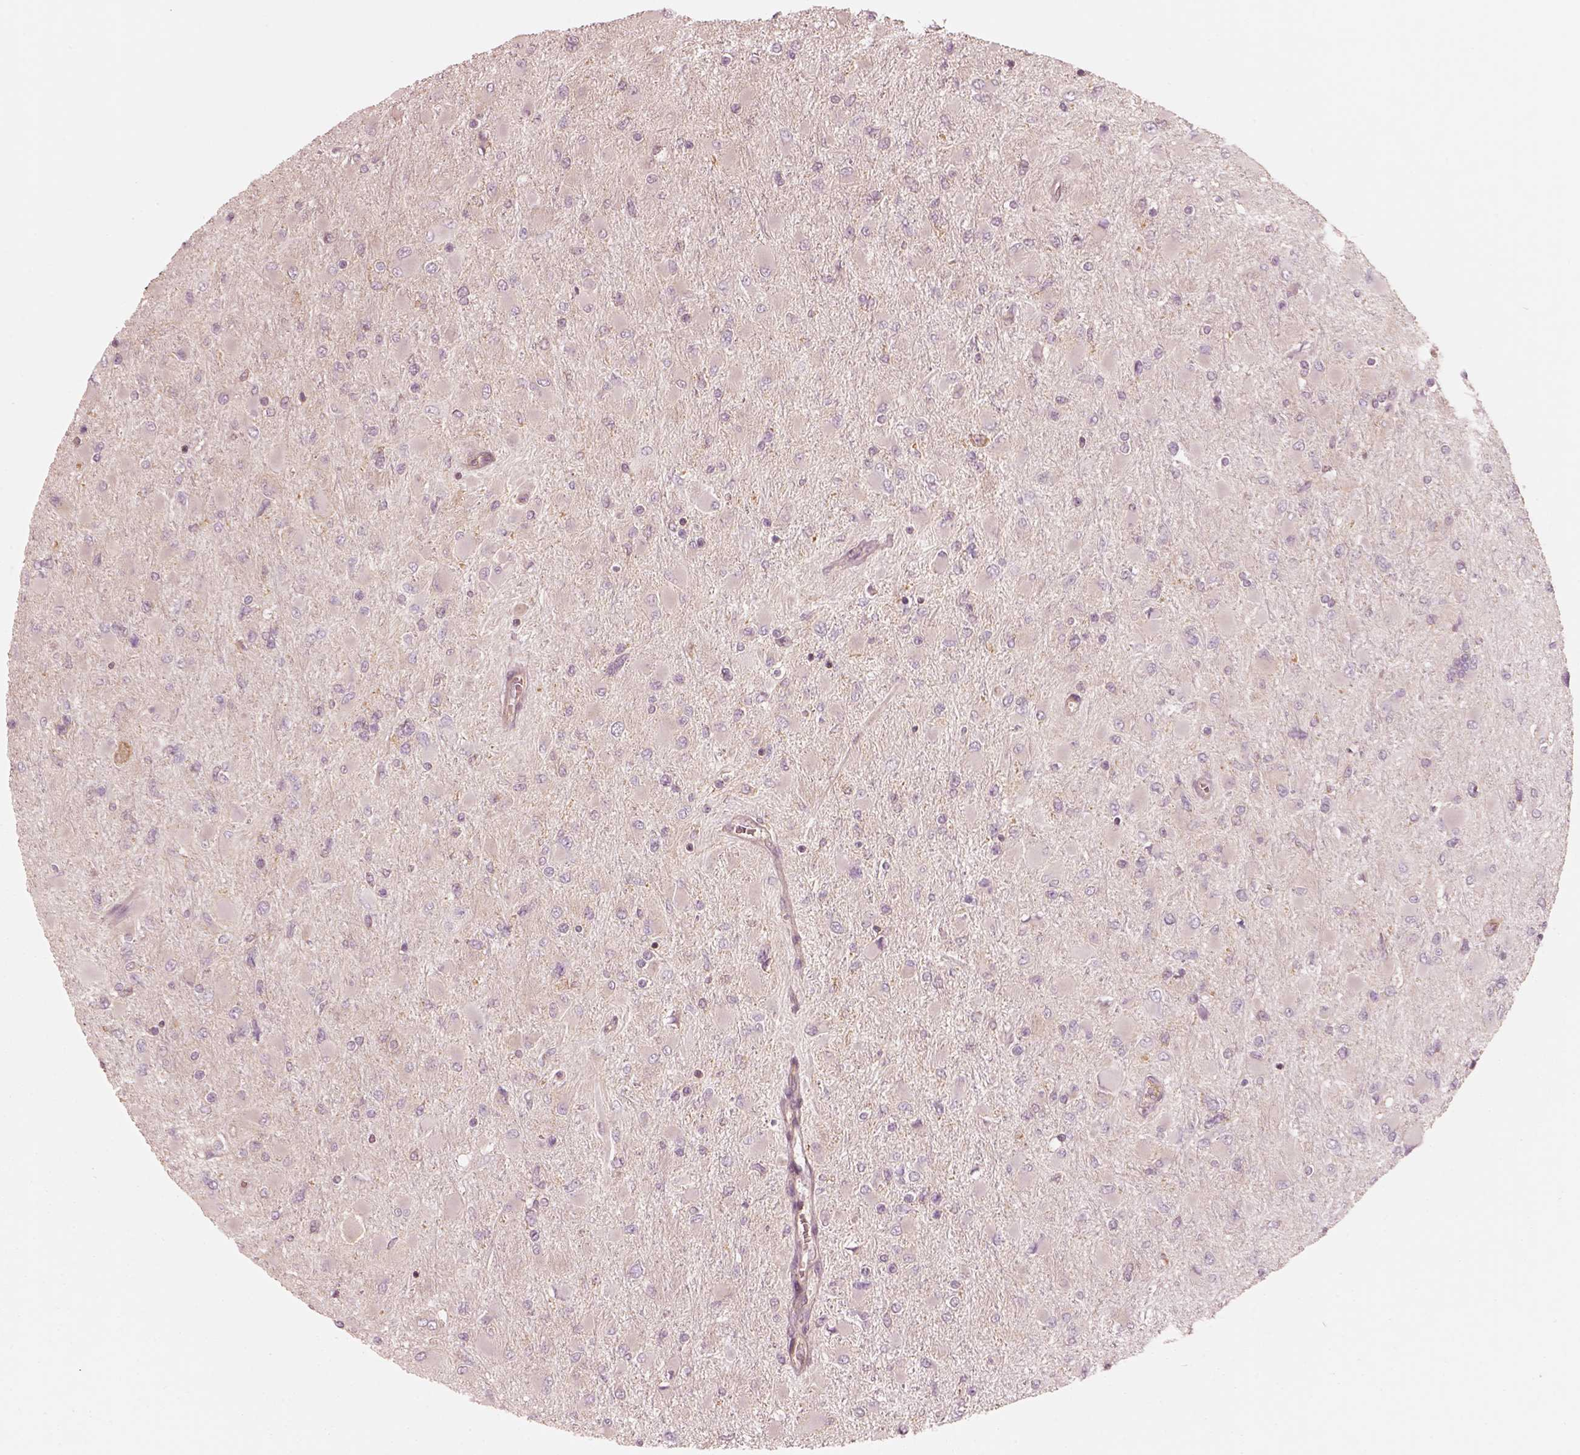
{"staining": {"intensity": "negative", "quantity": "none", "location": "none"}, "tissue": "glioma", "cell_type": "Tumor cells", "image_type": "cancer", "snomed": [{"axis": "morphology", "description": "Glioma, malignant, High grade"}, {"axis": "topography", "description": "Cerebral cortex"}], "caption": "Image shows no protein staining in tumor cells of glioma tissue.", "gene": "CNOT2", "patient": {"sex": "female", "age": 36}}